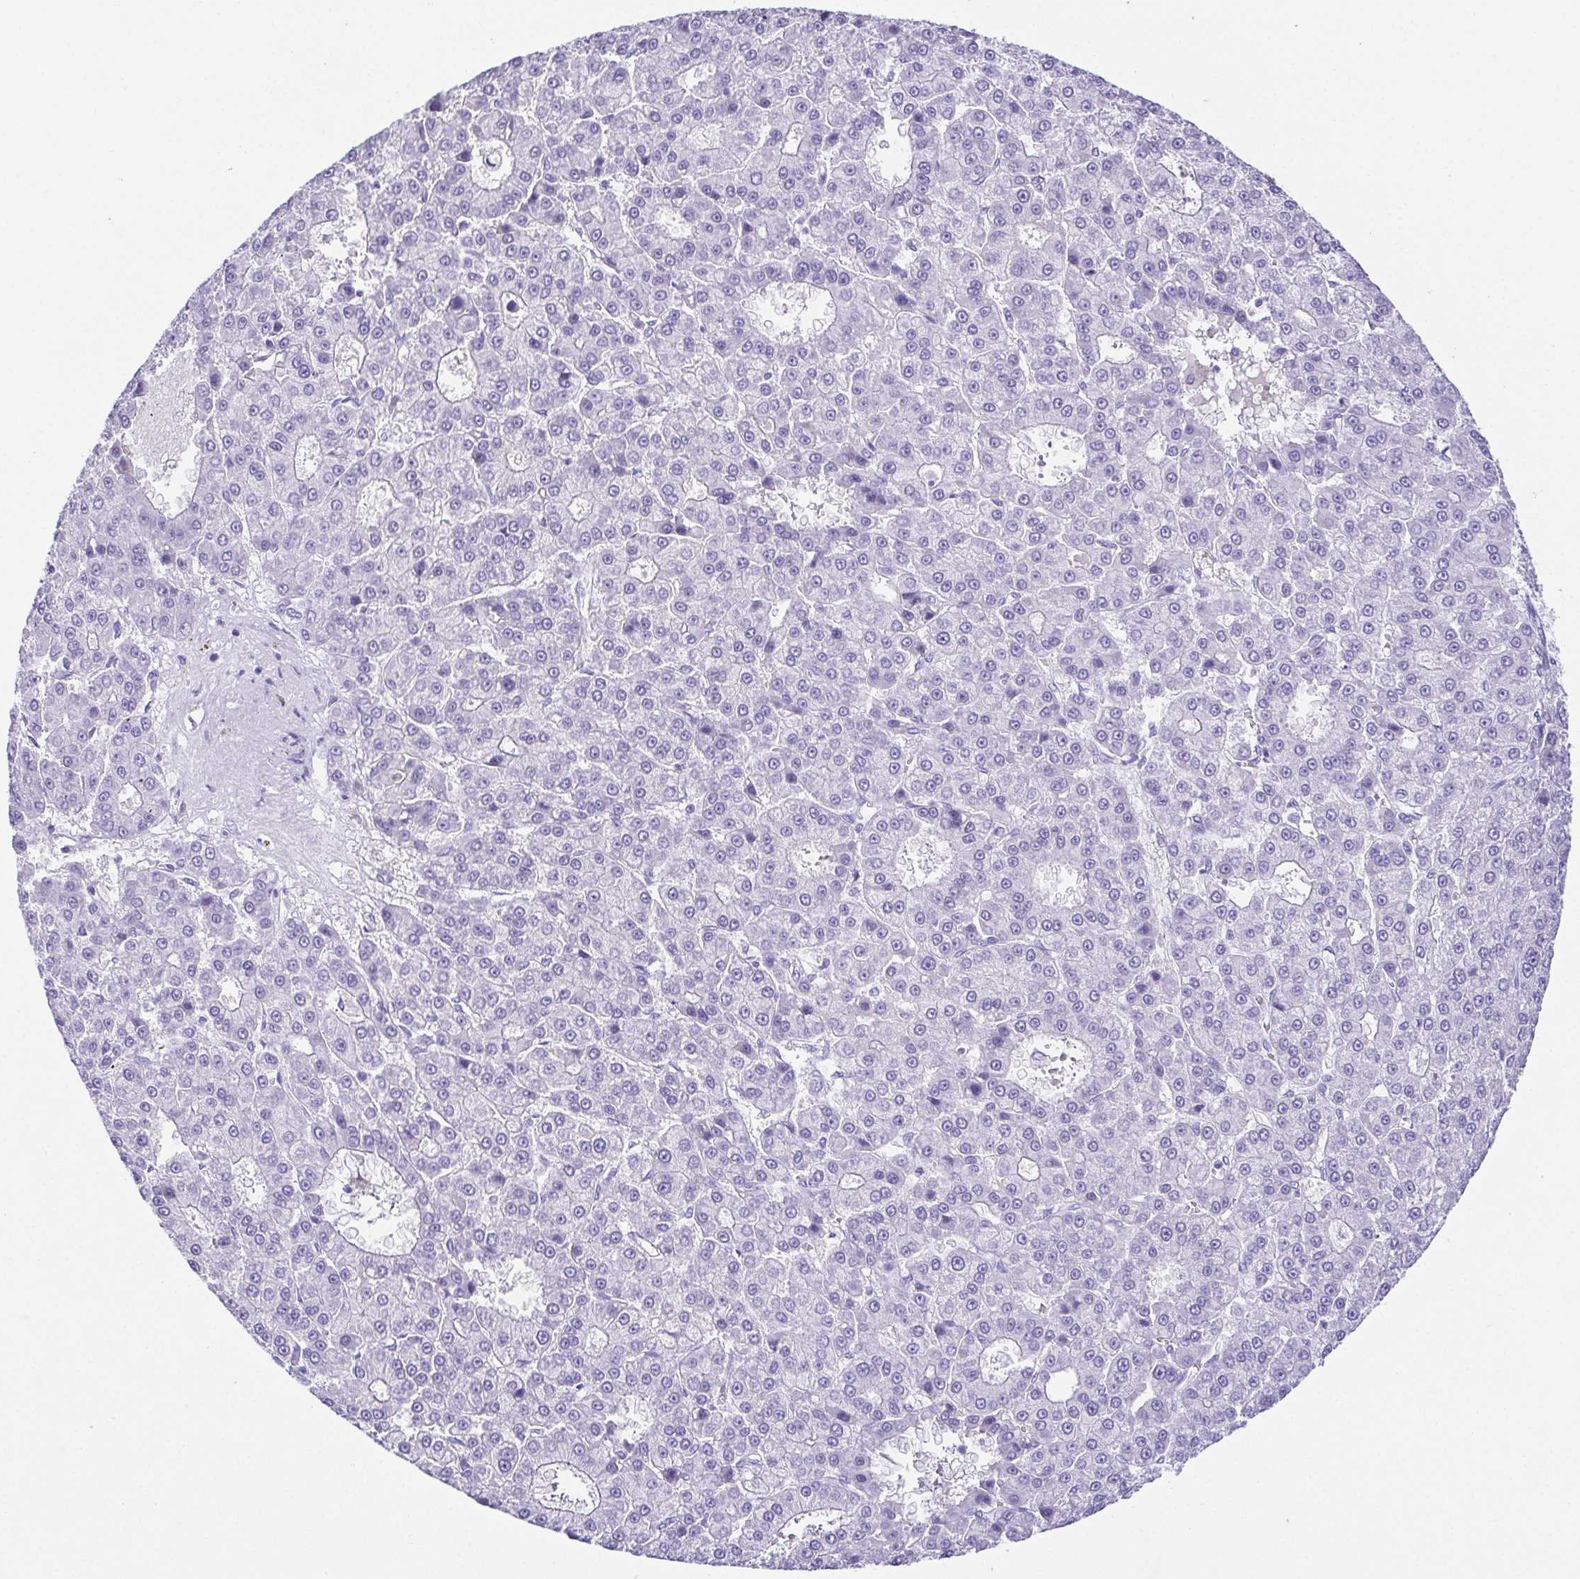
{"staining": {"intensity": "negative", "quantity": "none", "location": "none"}, "tissue": "liver cancer", "cell_type": "Tumor cells", "image_type": "cancer", "snomed": [{"axis": "morphology", "description": "Carcinoma, Hepatocellular, NOS"}, {"axis": "topography", "description": "Liver"}], "caption": "Protein analysis of hepatocellular carcinoma (liver) reveals no significant staining in tumor cells.", "gene": "SPATA4", "patient": {"sex": "male", "age": 70}}